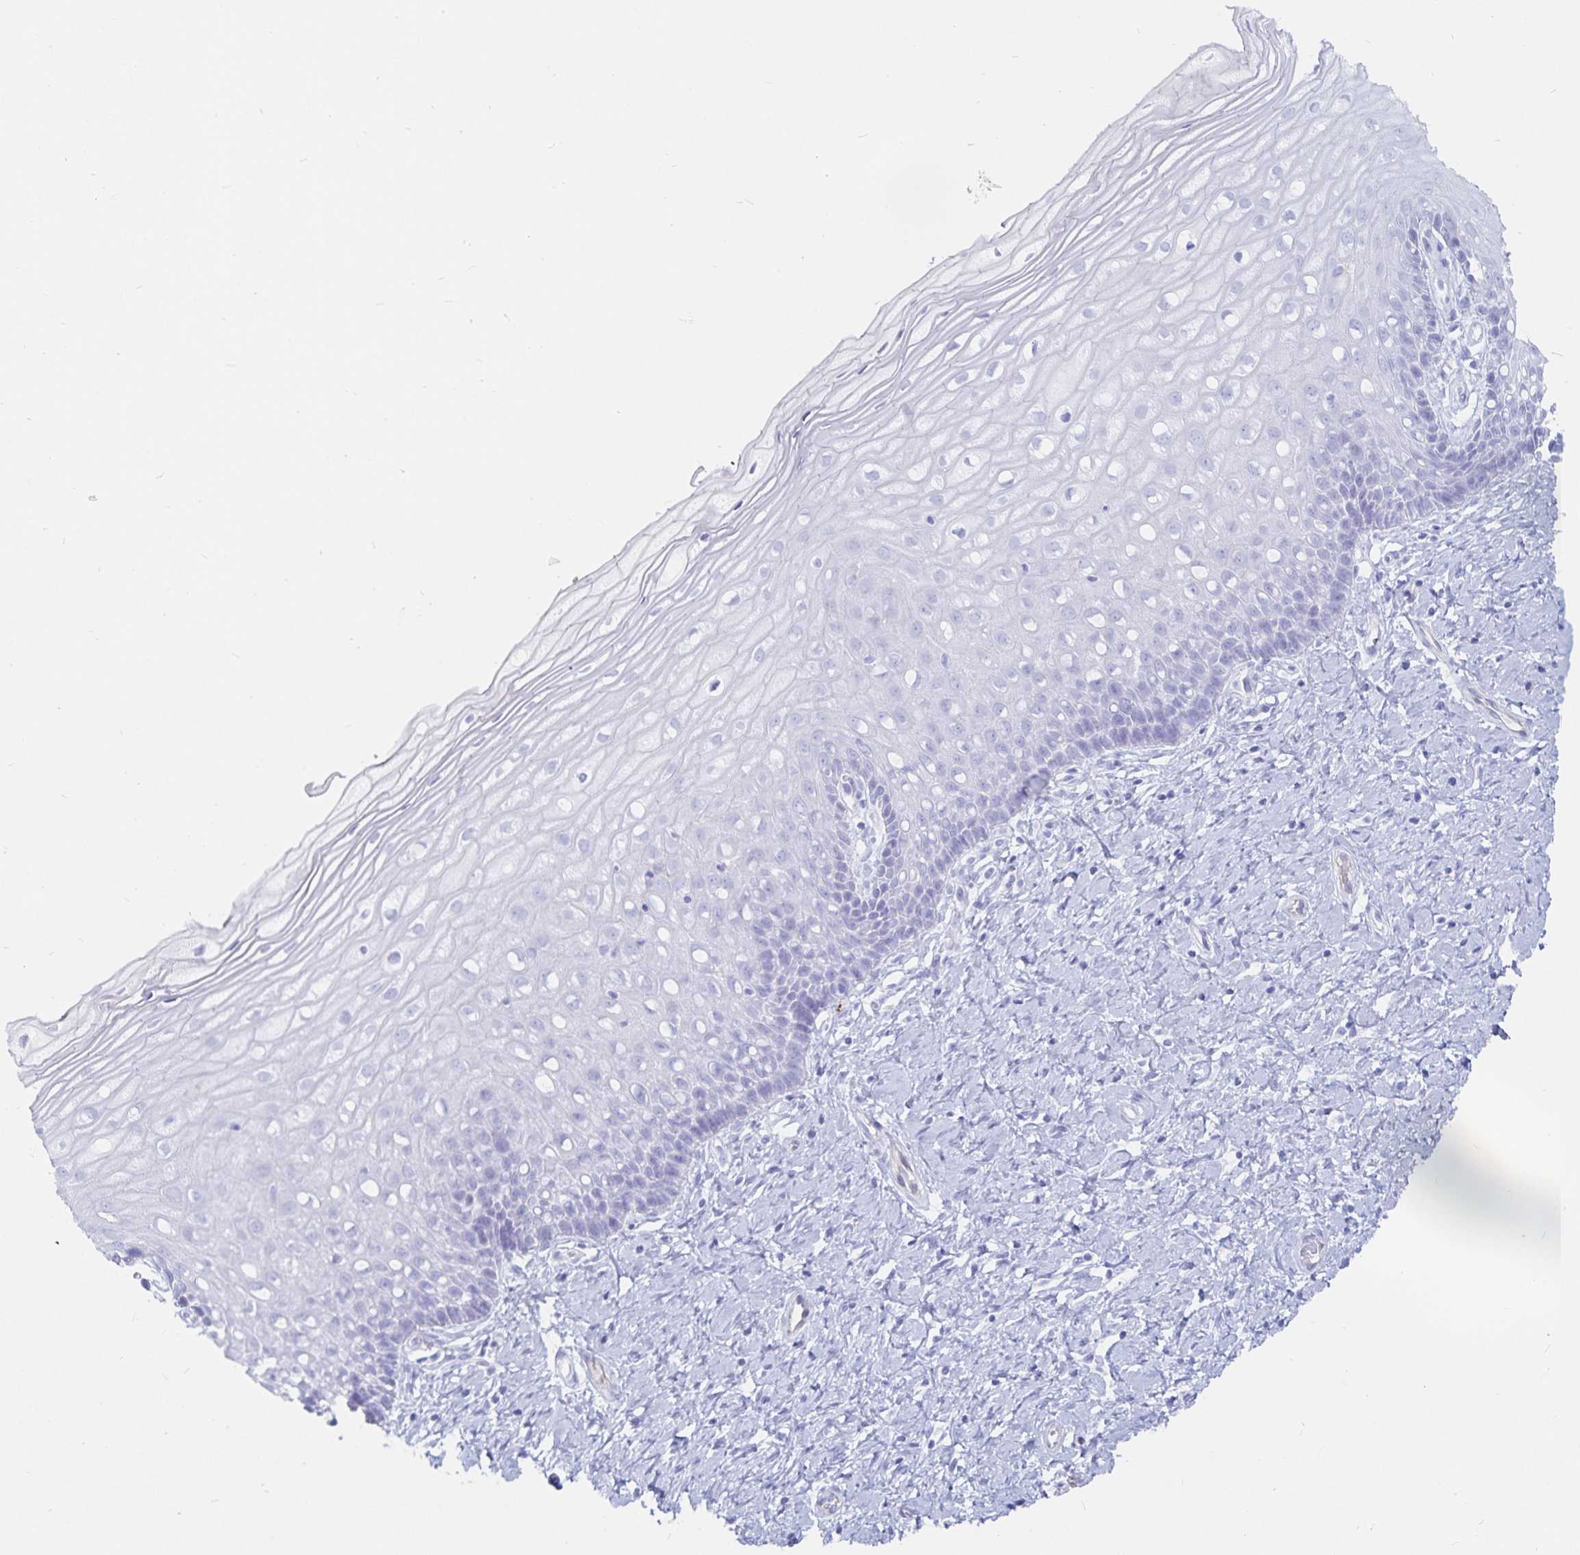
{"staining": {"intensity": "negative", "quantity": "none", "location": "none"}, "tissue": "cervix", "cell_type": "Glandular cells", "image_type": "normal", "snomed": [{"axis": "morphology", "description": "Normal tissue, NOS"}, {"axis": "topography", "description": "Cervix"}], "caption": "The photomicrograph exhibits no significant expression in glandular cells of cervix.", "gene": "INSL5", "patient": {"sex": "female", "age": 37}}